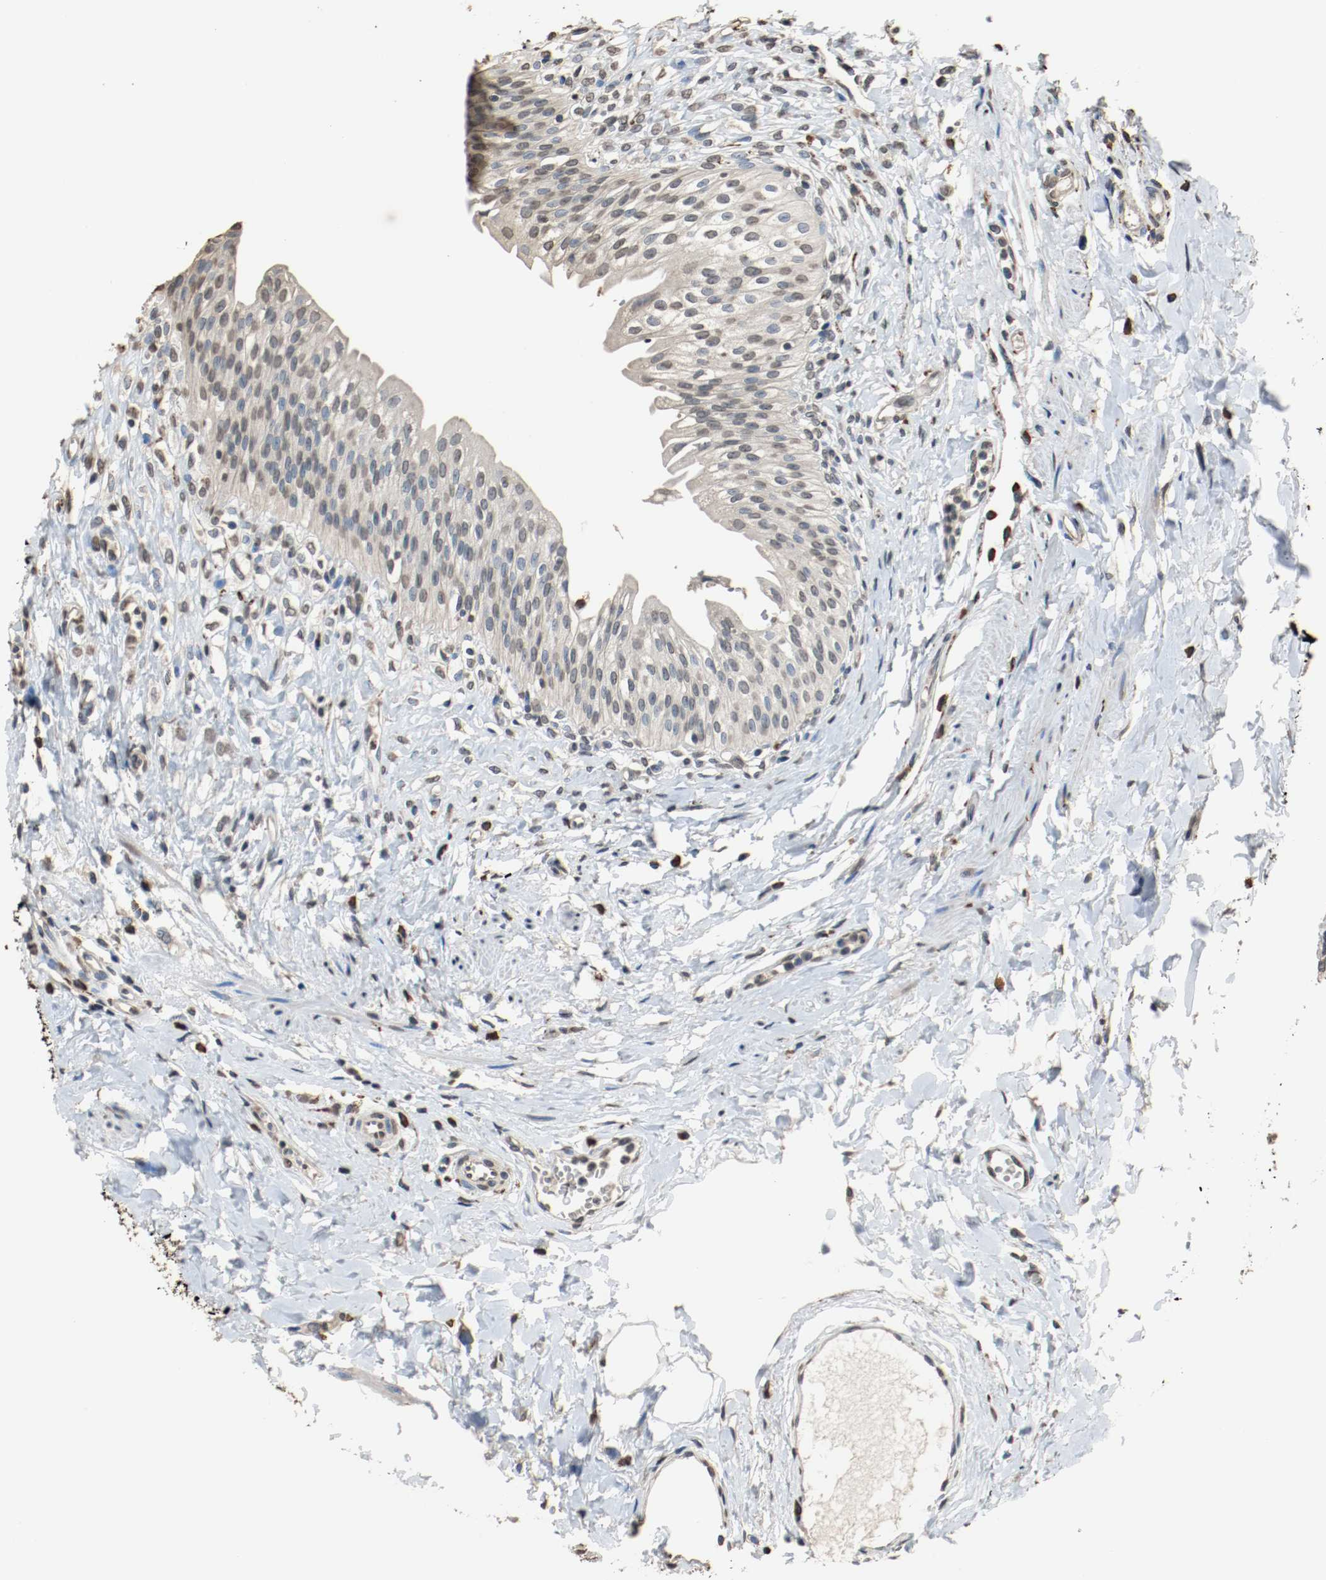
{"staining": {"intensity": "weak", "quantity": "<25%", "location": "cytoplasmic/membranous"}, "tissue": "urinary bladder", "cell_type": "Urothelial cells", "image_type": "normal", "snomed": [{"axis": "morphology", "description": "Normal tissue, NOS"}, {"axis": "topography", "description": "Urinary bladder"}], "caption": "Protein analysis of normal urinary bladder shows no significant staining in urothelial cells.", "gene": "RTN4", "patient": {"sex": "female", "age": 80}}